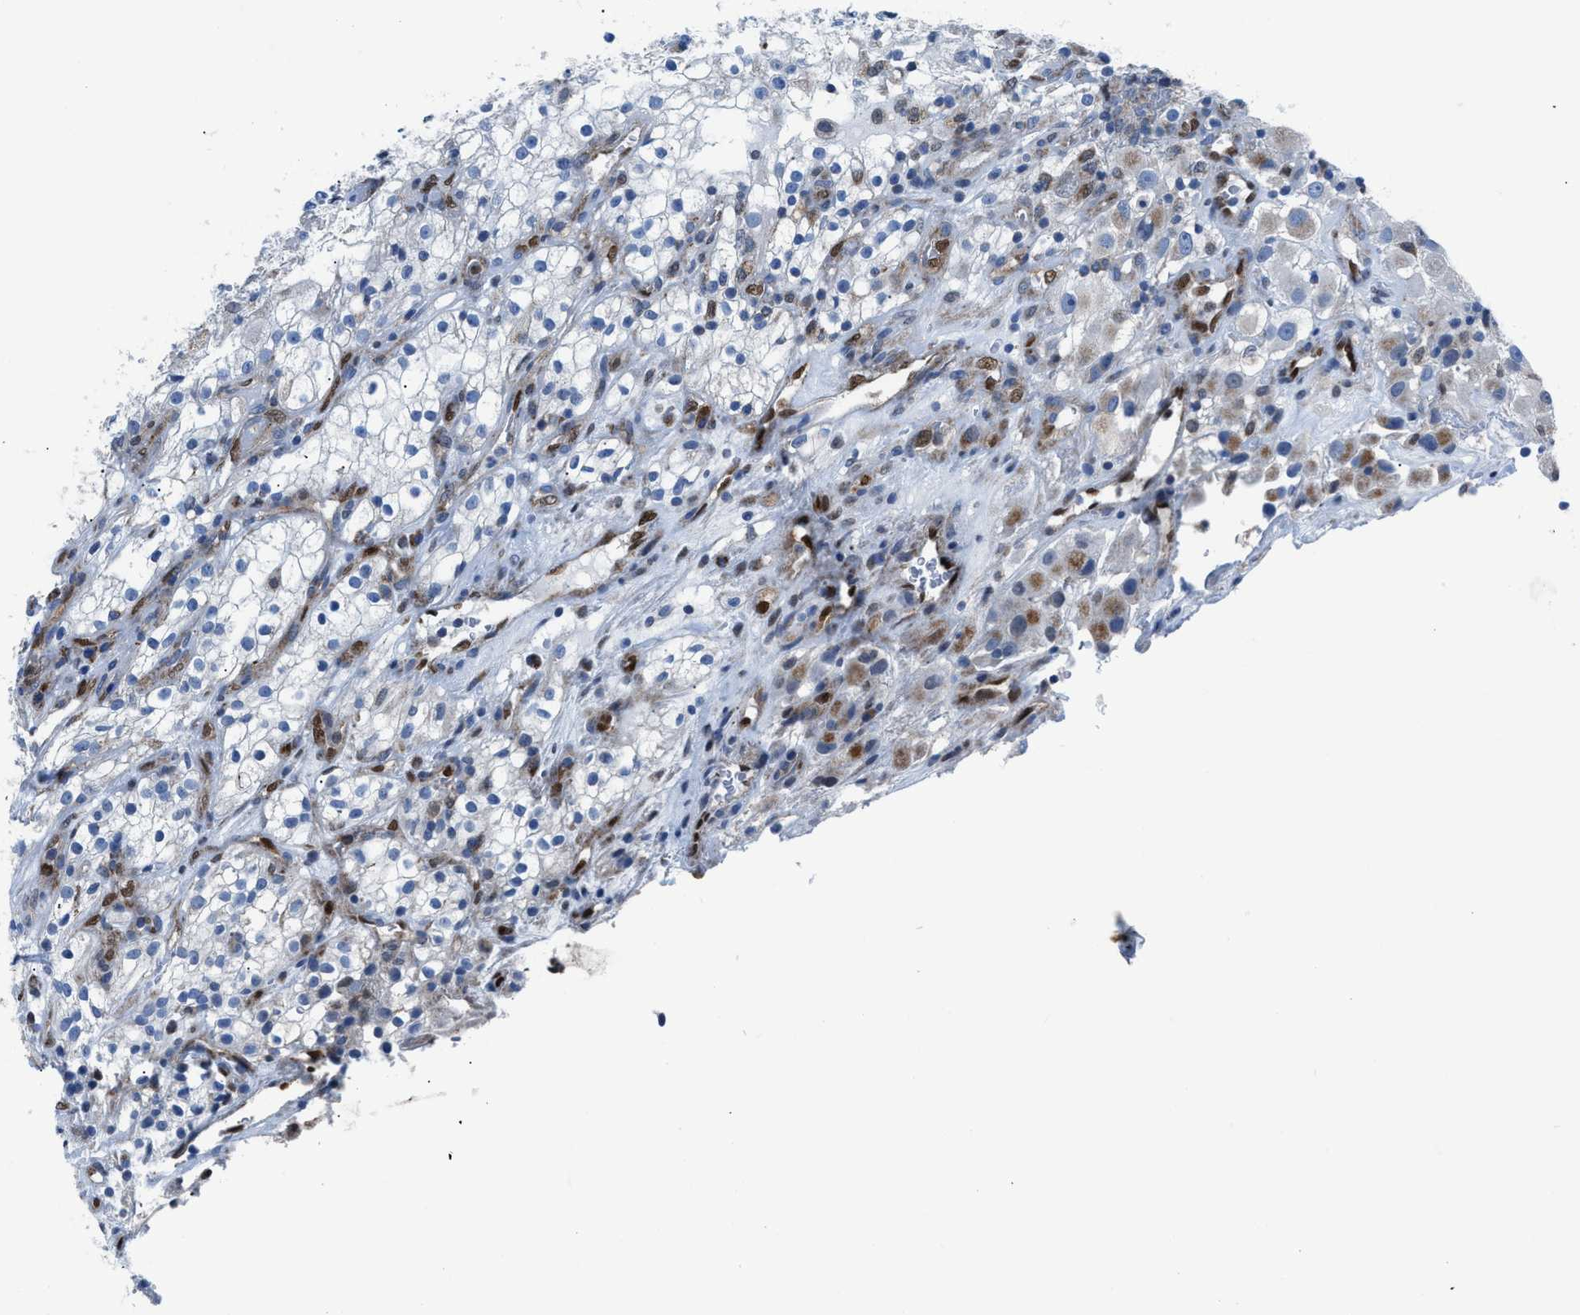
{"staining": {"intensity": "weak", "quantity": "<25%", "location": "cytoplasmic/membranous"}, "tissue": "renal cancer", "cell_type": "Tumor cells", "image_type": "cancer", "snomed": [{"axis": "morphology", "description": "Adenocarcinoma, NOS"}, {"axis": "topography", "description": "Kidney"}], "caption": "Protein analysis of renal cancer displays no significant positivity in tumor cells.", "gene": "LMO2", "patient": {"sex": "female", "age": 52}}